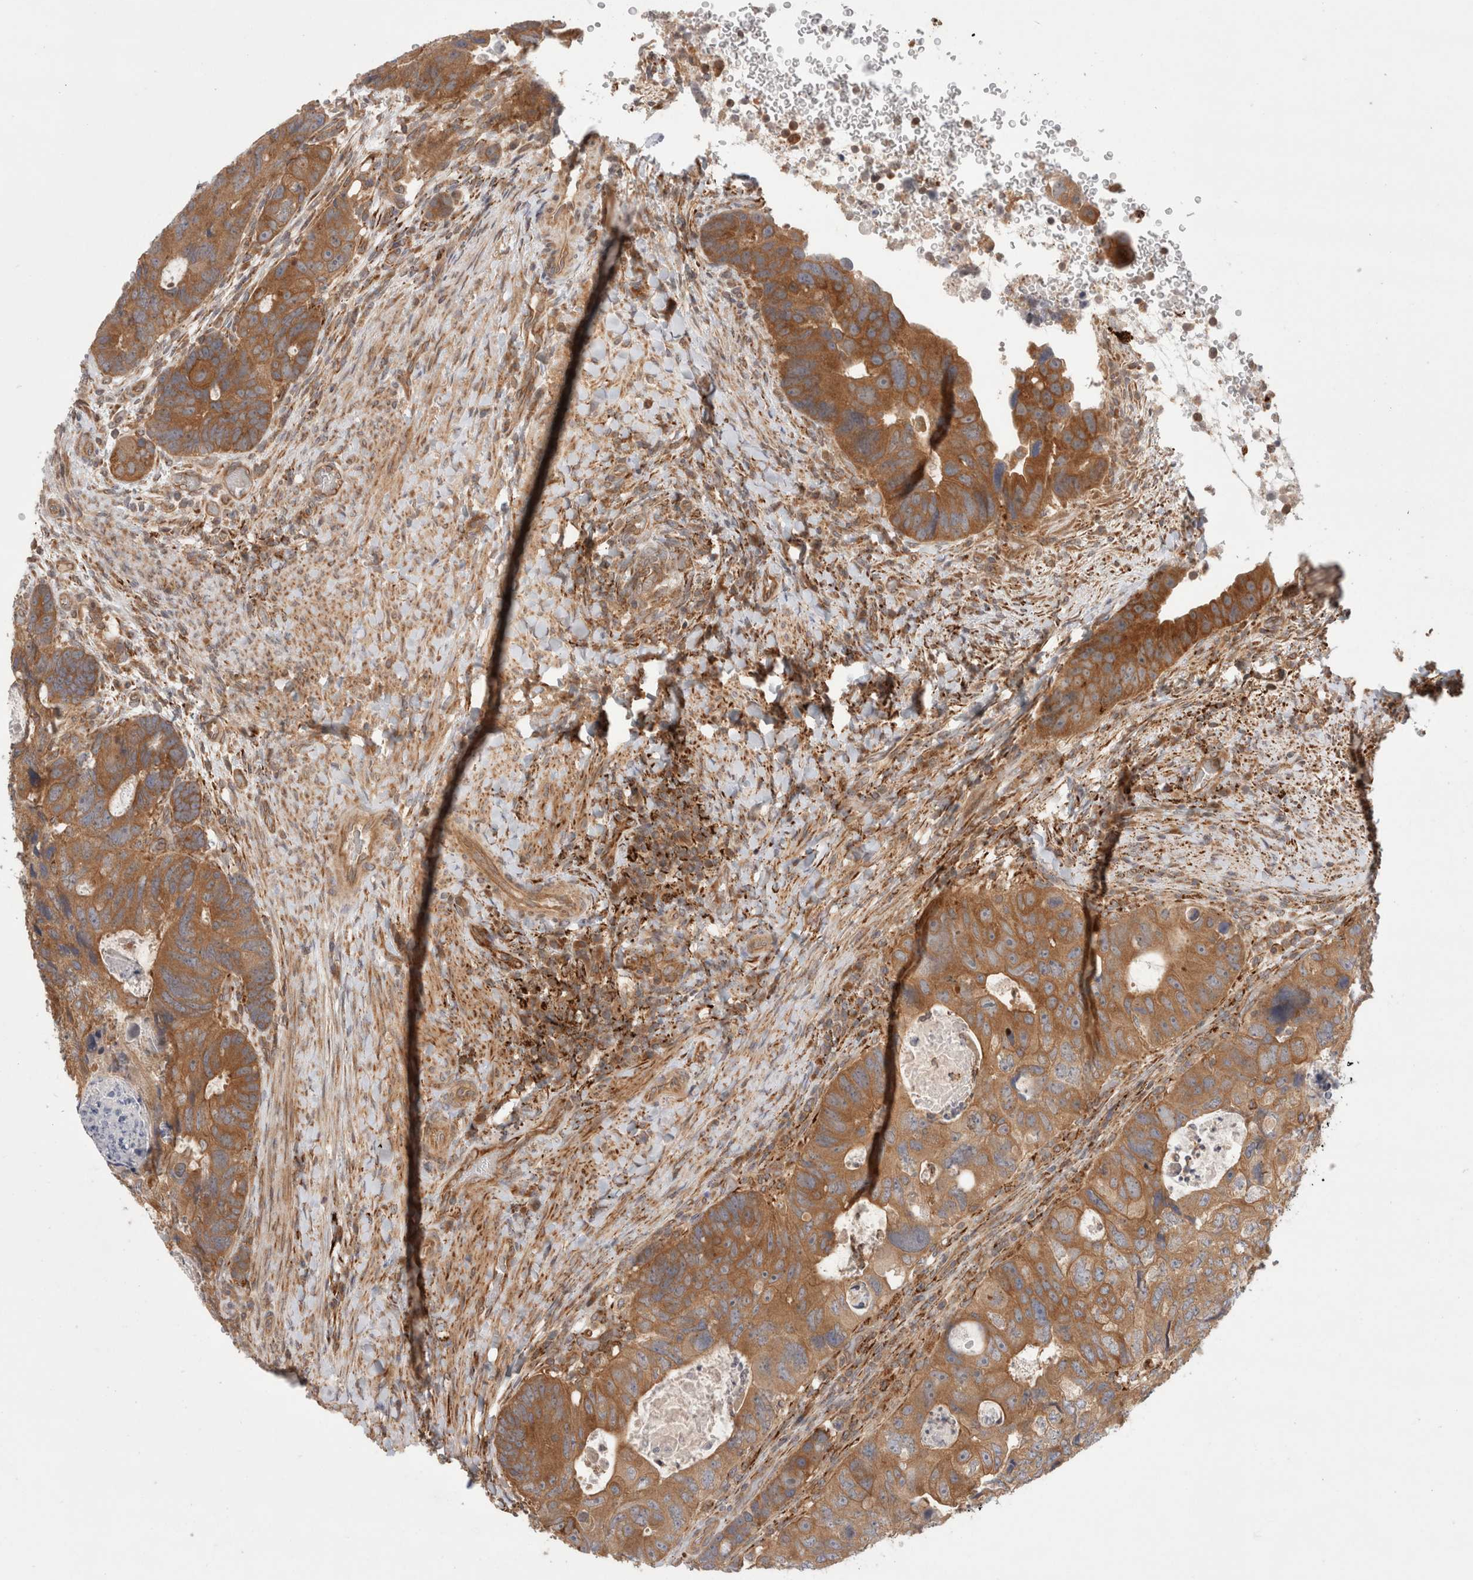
{"staining": {"intensity": "moderate", "quantity": ">75%", "location": "cytoplasmic/membranous"}, "tissue": "colorectal cancer", "cell_type": "Tumor cells", "image_type": "cancer", "snomed": [{"axis": "morphology", "description": "Adenocarcinoma, NOS"}, {"axis": "topography", "description": "Rectum"}], "caption": "Colorectal cancer (adenocarcinoma) tissue exhibits moderate cytoplasmic/membranous expression in approximately >75% of tumor cells", "gene": "HROB", "patient": {"sex": "male", "age": 59}}